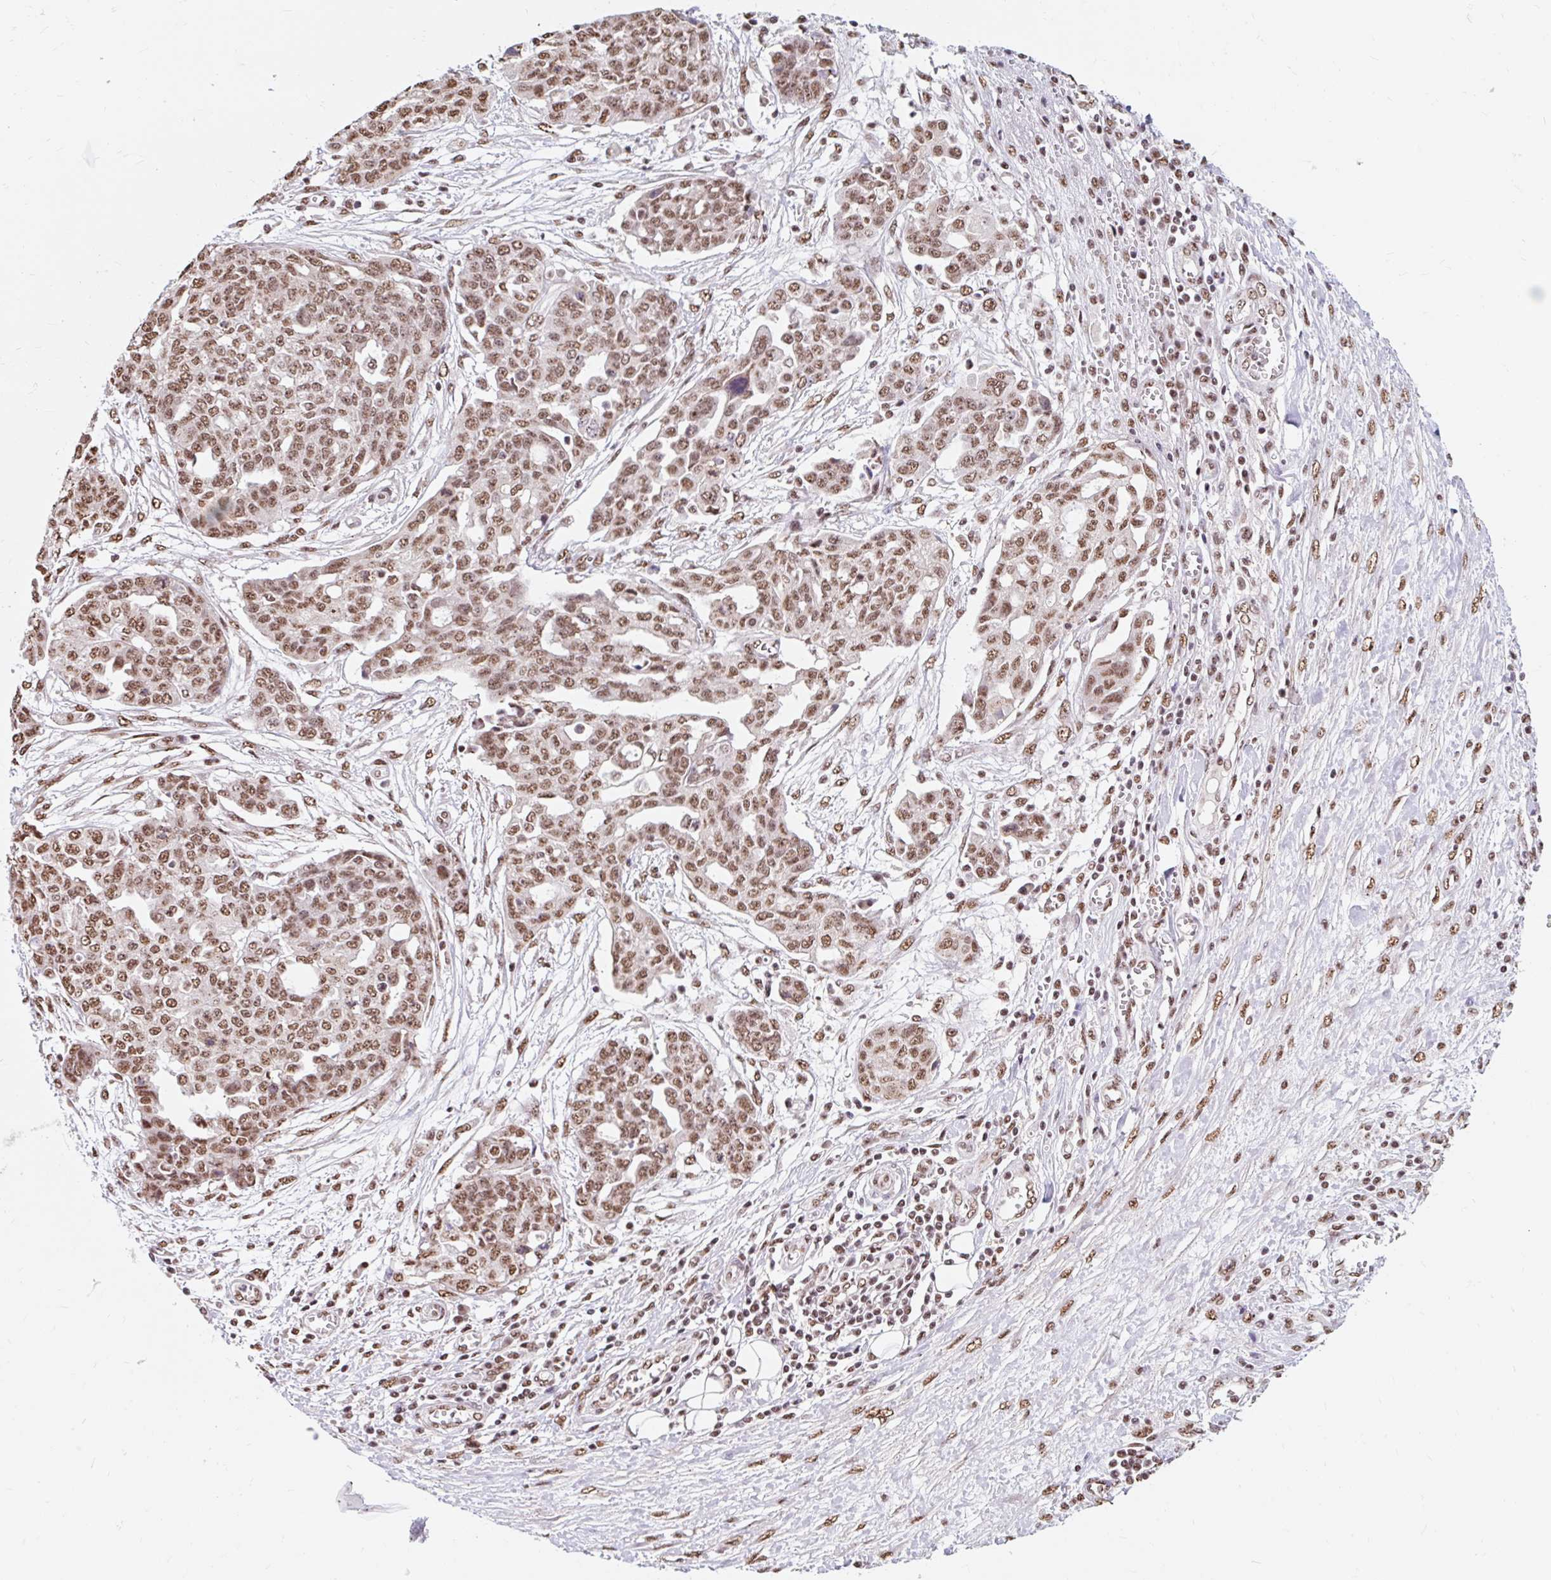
{"staining": {"intensity": "moderate", "quantity": ">75%", "location": "nuclear"}, "tissue": "ovarian cancer", "cell_type": "Tumor cells", "image_type": "cancer", "snomed": [{"axis": "morphology", "description": "Cystadenocarcinoma, serous, NOS"}, {"axis": "topography", "description": "Soft tissue"}, {"axis": "topography", "description": "Ovary"}], "caption": "Immunohistochemistry (IHC) of ovarian cancer (serous cystadenocarcinoma) shows medium levels of moderate nuclear positivity in about >75% of tumor cells.", "gene": "BICRA", "patient": {"sex": "female", "age": 57}}